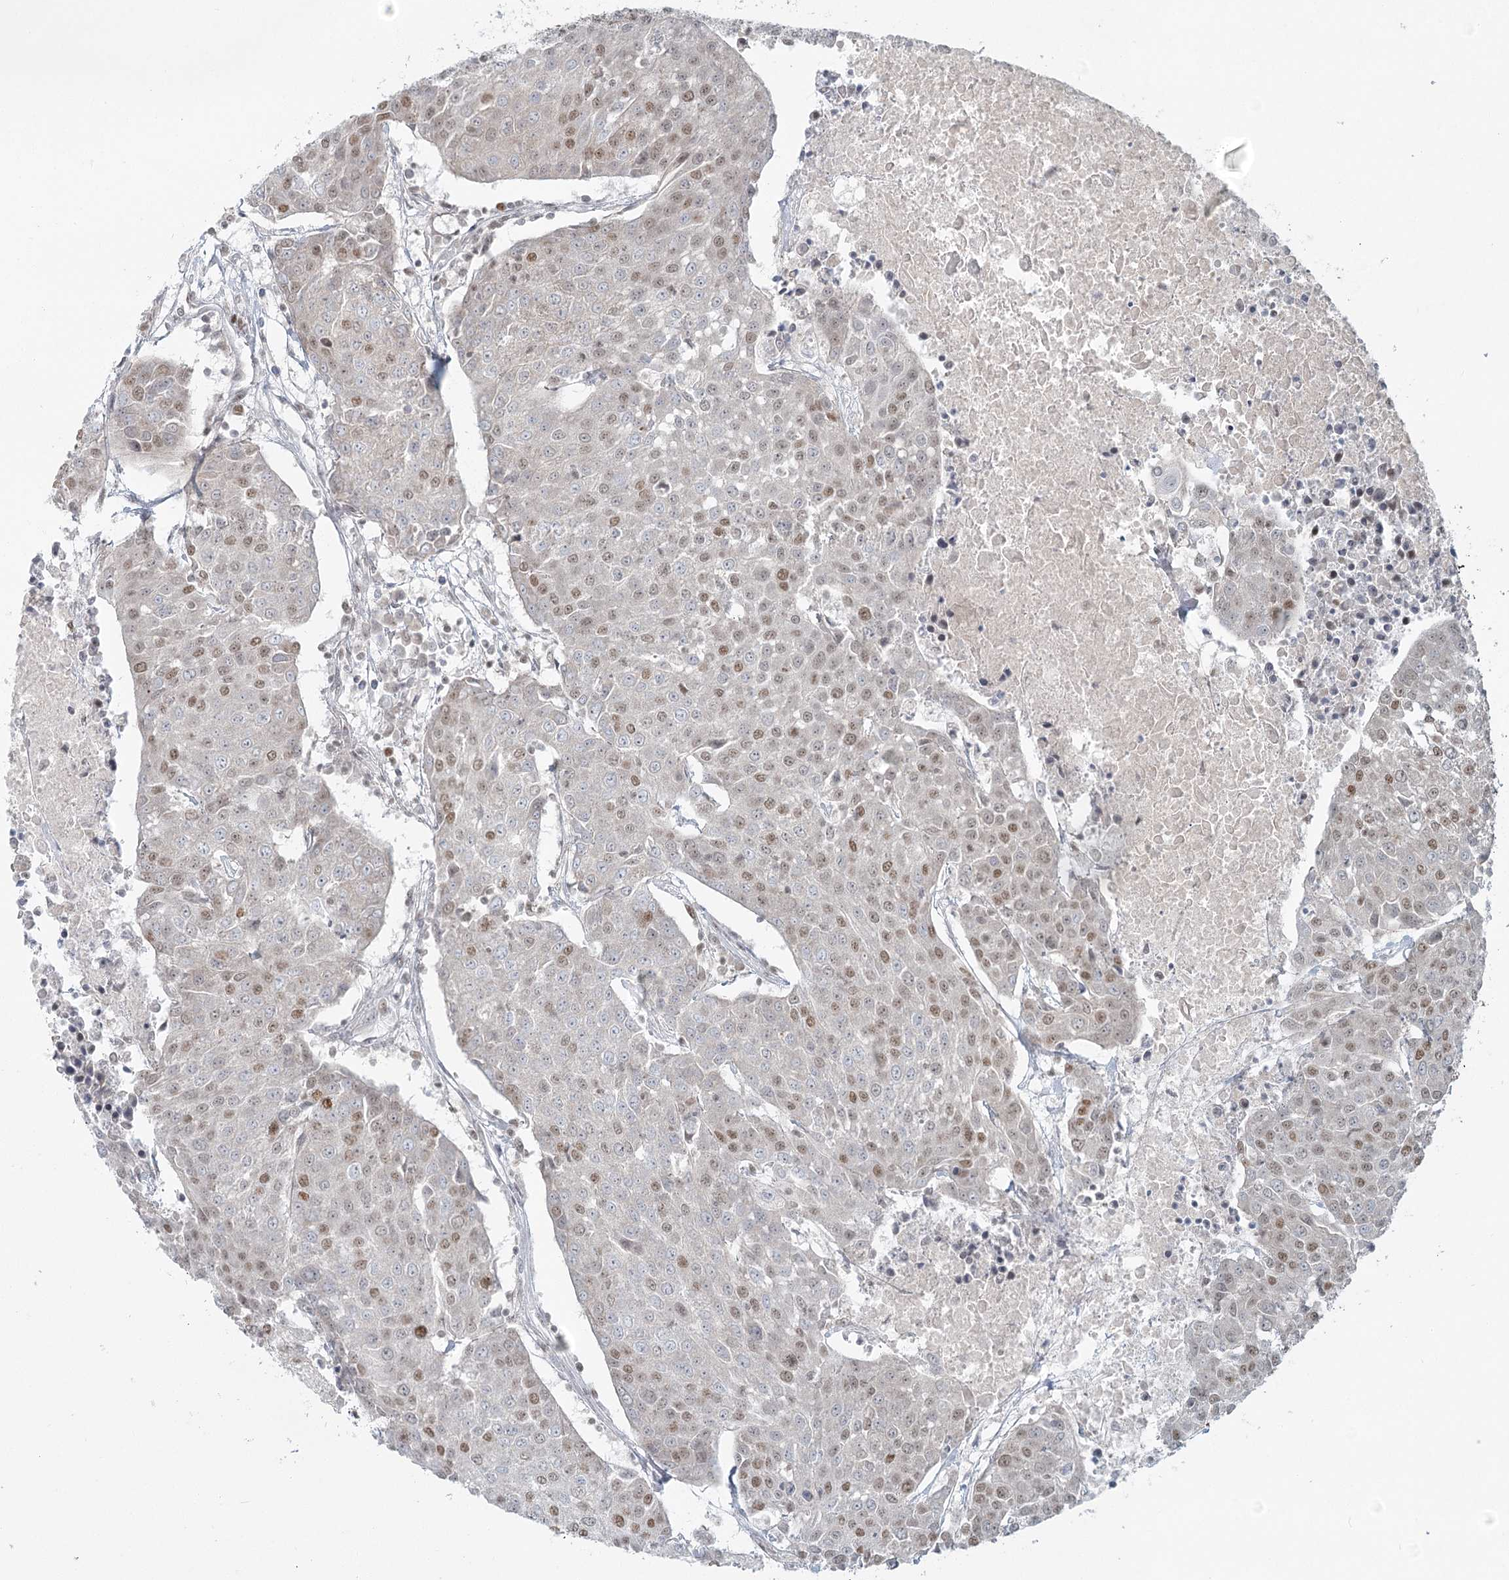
{"staining": {"intensity": "weak", "quantity": "25%-75%", "location": "nuclear"}, "tissue": "urothelial cancer", "cell_type": "Tumor cells", "image_type": "cancer", "snomed": [{"axis": "morphology", "description": "Urothelial carcinoma, High grade"}, {"axis": "topography", "description": "Urinary bladder"}], "caption": "Human urothelial cancer stained for a protein (brown) demonstrates weak nuclear positive positivity in approximately 25%-75% of tumor cells.", "gene": "R3HCC1L", "patient": {"sex": "female", "age": 85}}